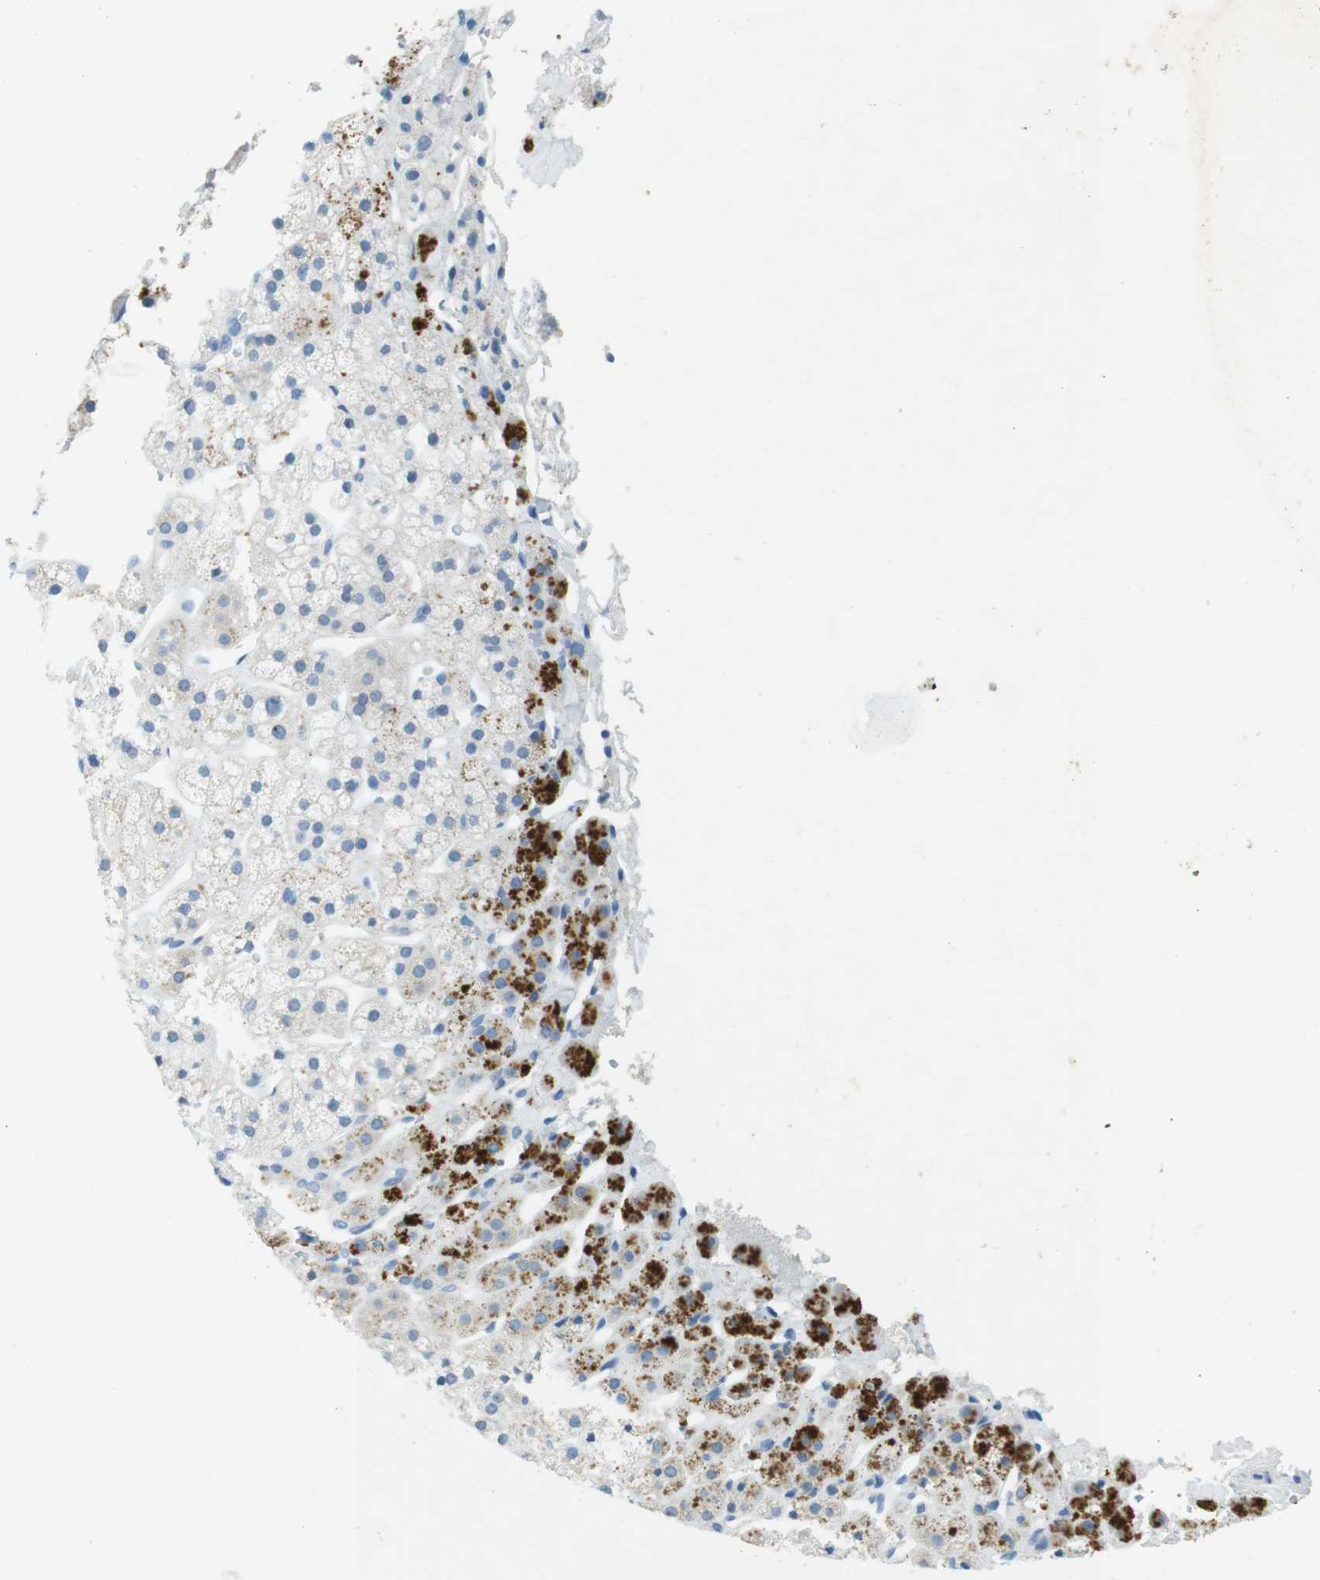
{"staining": {"intensity": "moderate", "quantity": "<25%", "location": "cytoplasmic/membranous"}, "tissue": "adrenal gland", "cell_type": "Glandular cells", "image_type": "normal", "snomed": [{"axis": "morphology", "description": "Normal tissue, NOS"}, {"axis": "topography", "description": "Adrenal gland"}], "caption": "Adrenal gland stained for a protein (brown) reveals moderate cytoplasmic/membranous positive staining in approximately <25% of glandular cells.", "gene": "CD320", "patient": {"sex": "male", "age": 56}}